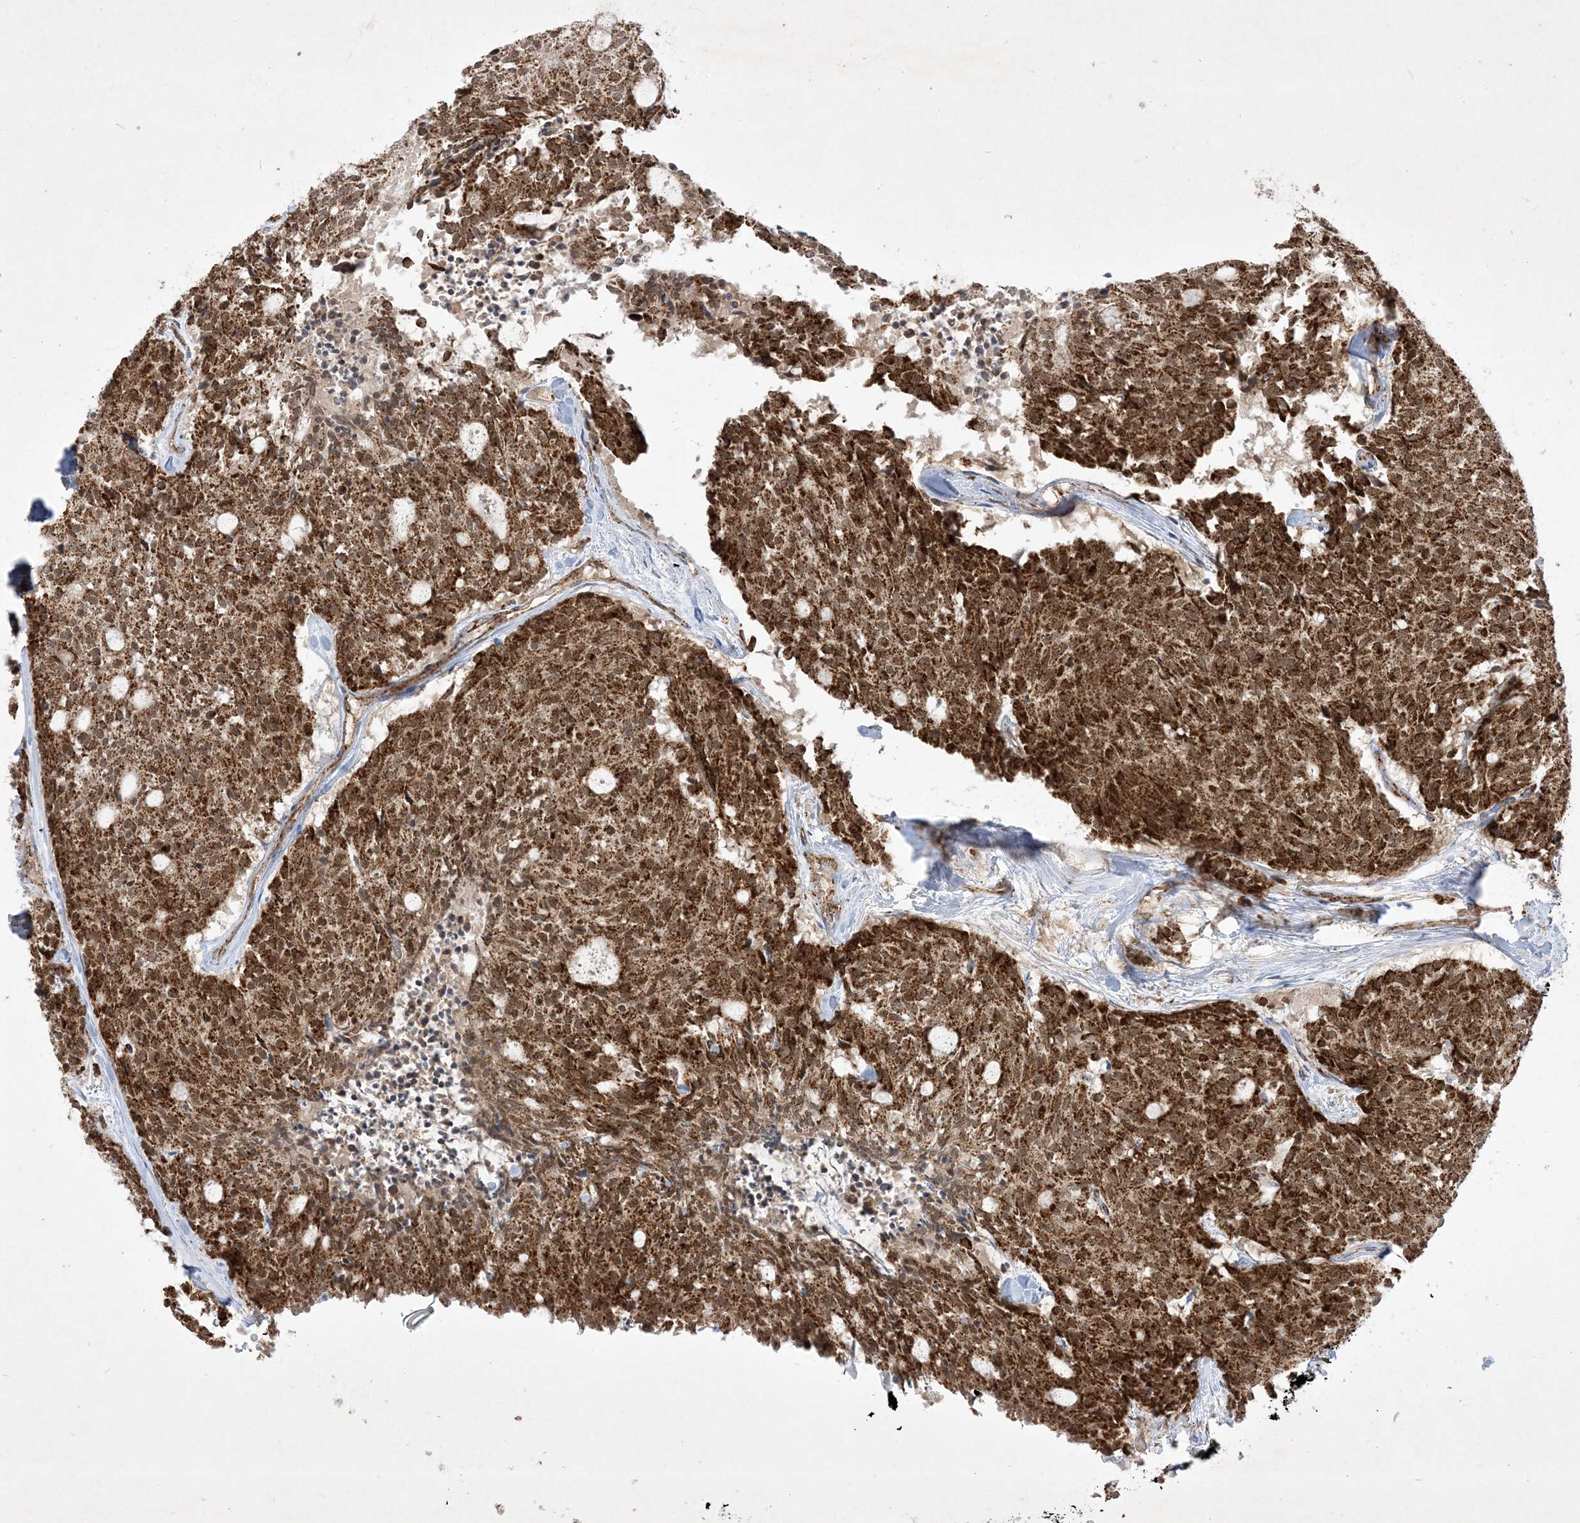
{"staining": {"intensity": "strong", "quantity": ">75%", "location": "cytoplasmic/membranous,nuclear"}, "tissue": "carcinoid", "cell_type": "Tumor cells", "image_type": "cancer", "snomed": [{"axis": "morphology", "description": "Carcinoid, malignant, NOS"}, {"axis": "topography", "description": "Pancreas"}], "caption": "High-power microscopy captured an IHC image of carcinoid (malignant), revealing strong cytoplasmic/membranous and nuclear staining in about >75% of tumor cells. (DAB = brown stain, brightfield microscopy at high magnification).", "gene": "NDUFAF3", "patient": {"sex": "female", "age": 54}}